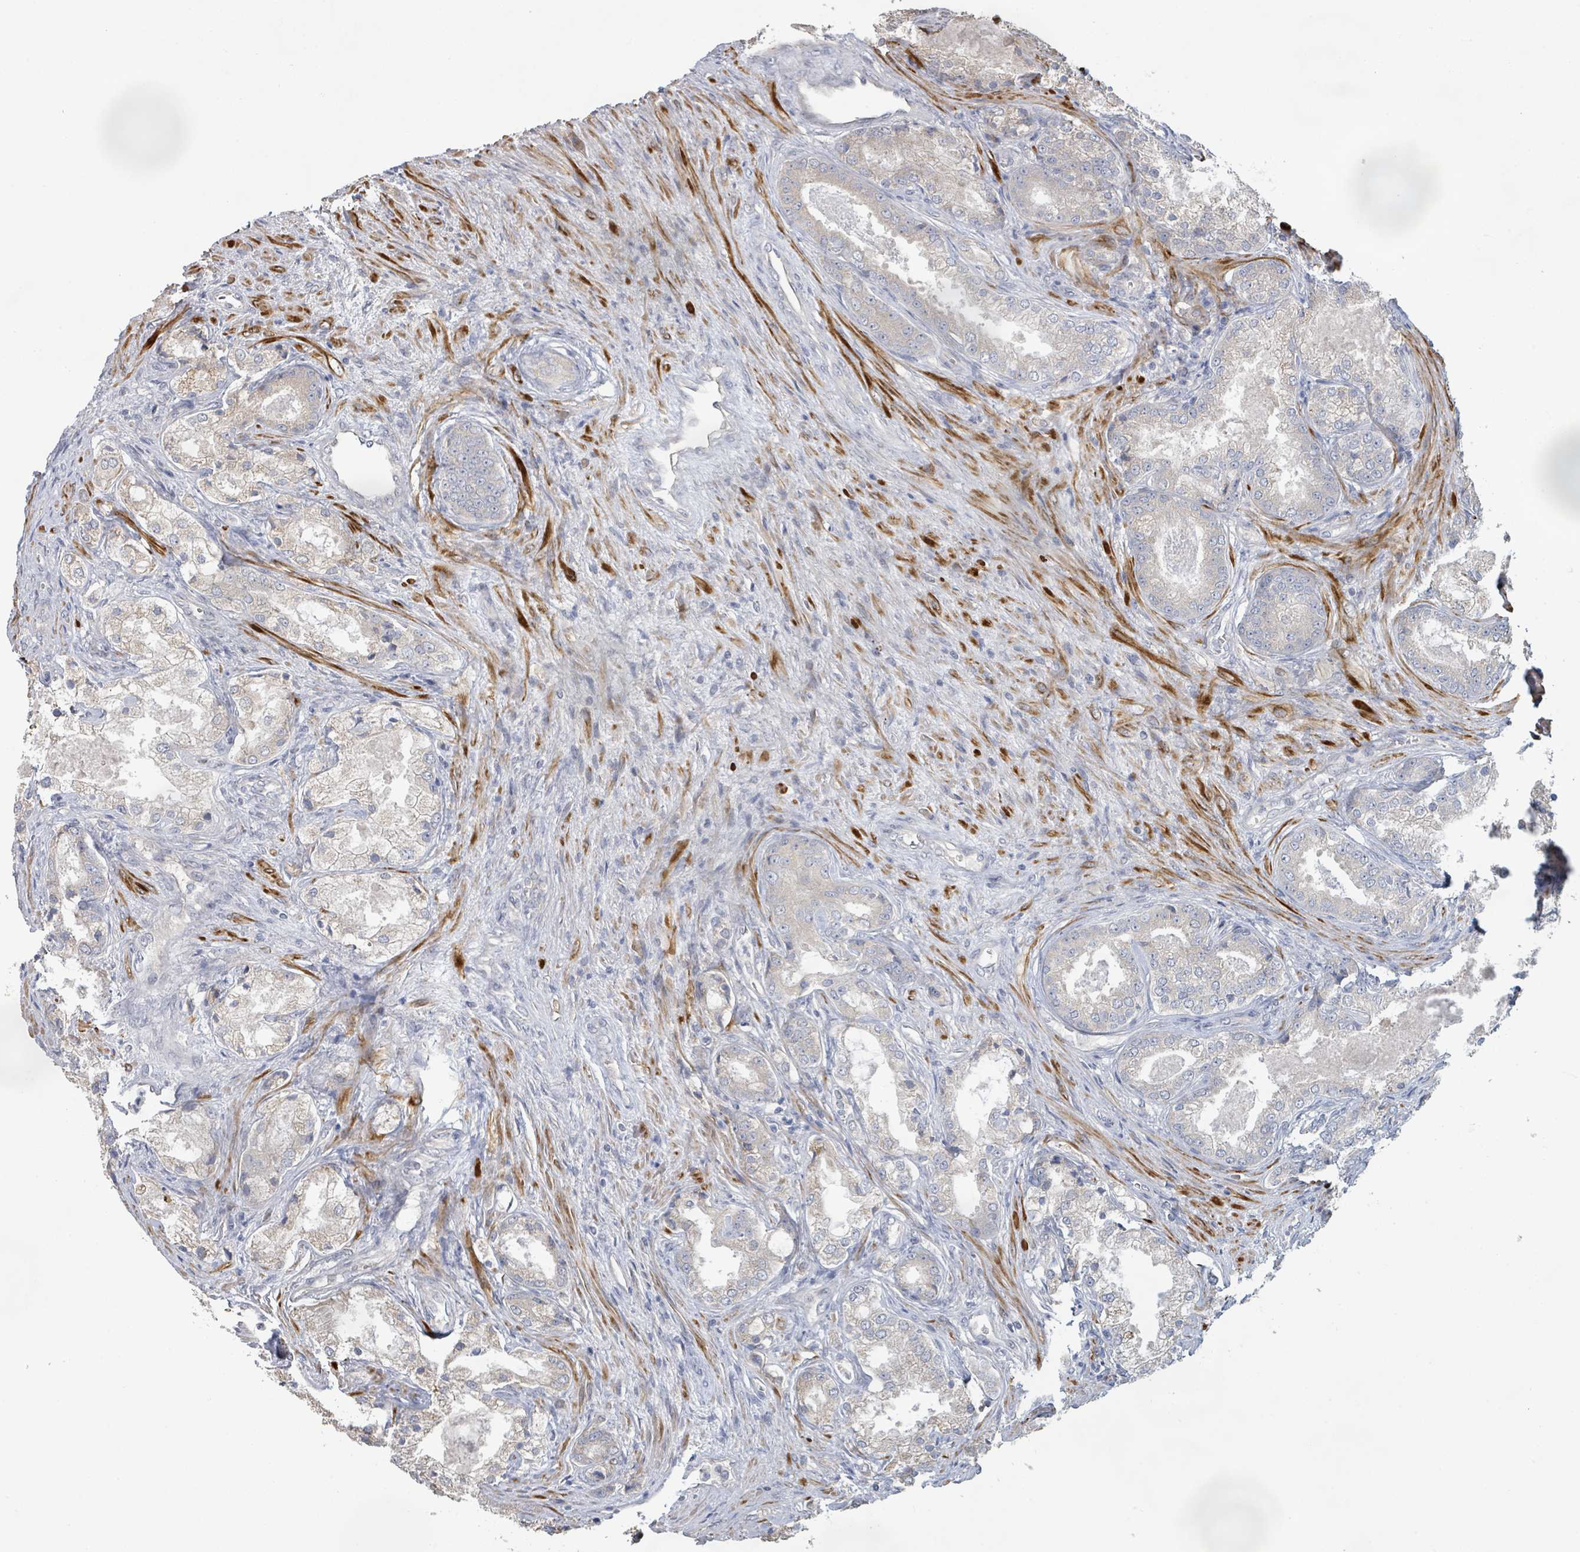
{"staining": {"intensity": "weak", "quantity": "25%-75%", "location": "cytoplasmic/membranous"}, "tissue": "prostate cancer", "cell_type": "Tumor cells", "image_type": "cancer", "snomed": [{"axis": "morphology", "description": "Adenocarcinoma, Low grade"}, {"axis": "topography", "description": "Prostate"}], "caption": "Protein analysis of low-grade adenocarcinoma (prostate) tissue exhibits weak cytoplasmic/membranous staining in about 25%-75% of tumor cells. (DAB = brown stain, brightfield microscopy at high magnification).", "gene": "KCNS2", "patient": {"sex": "male", "age": 68}}